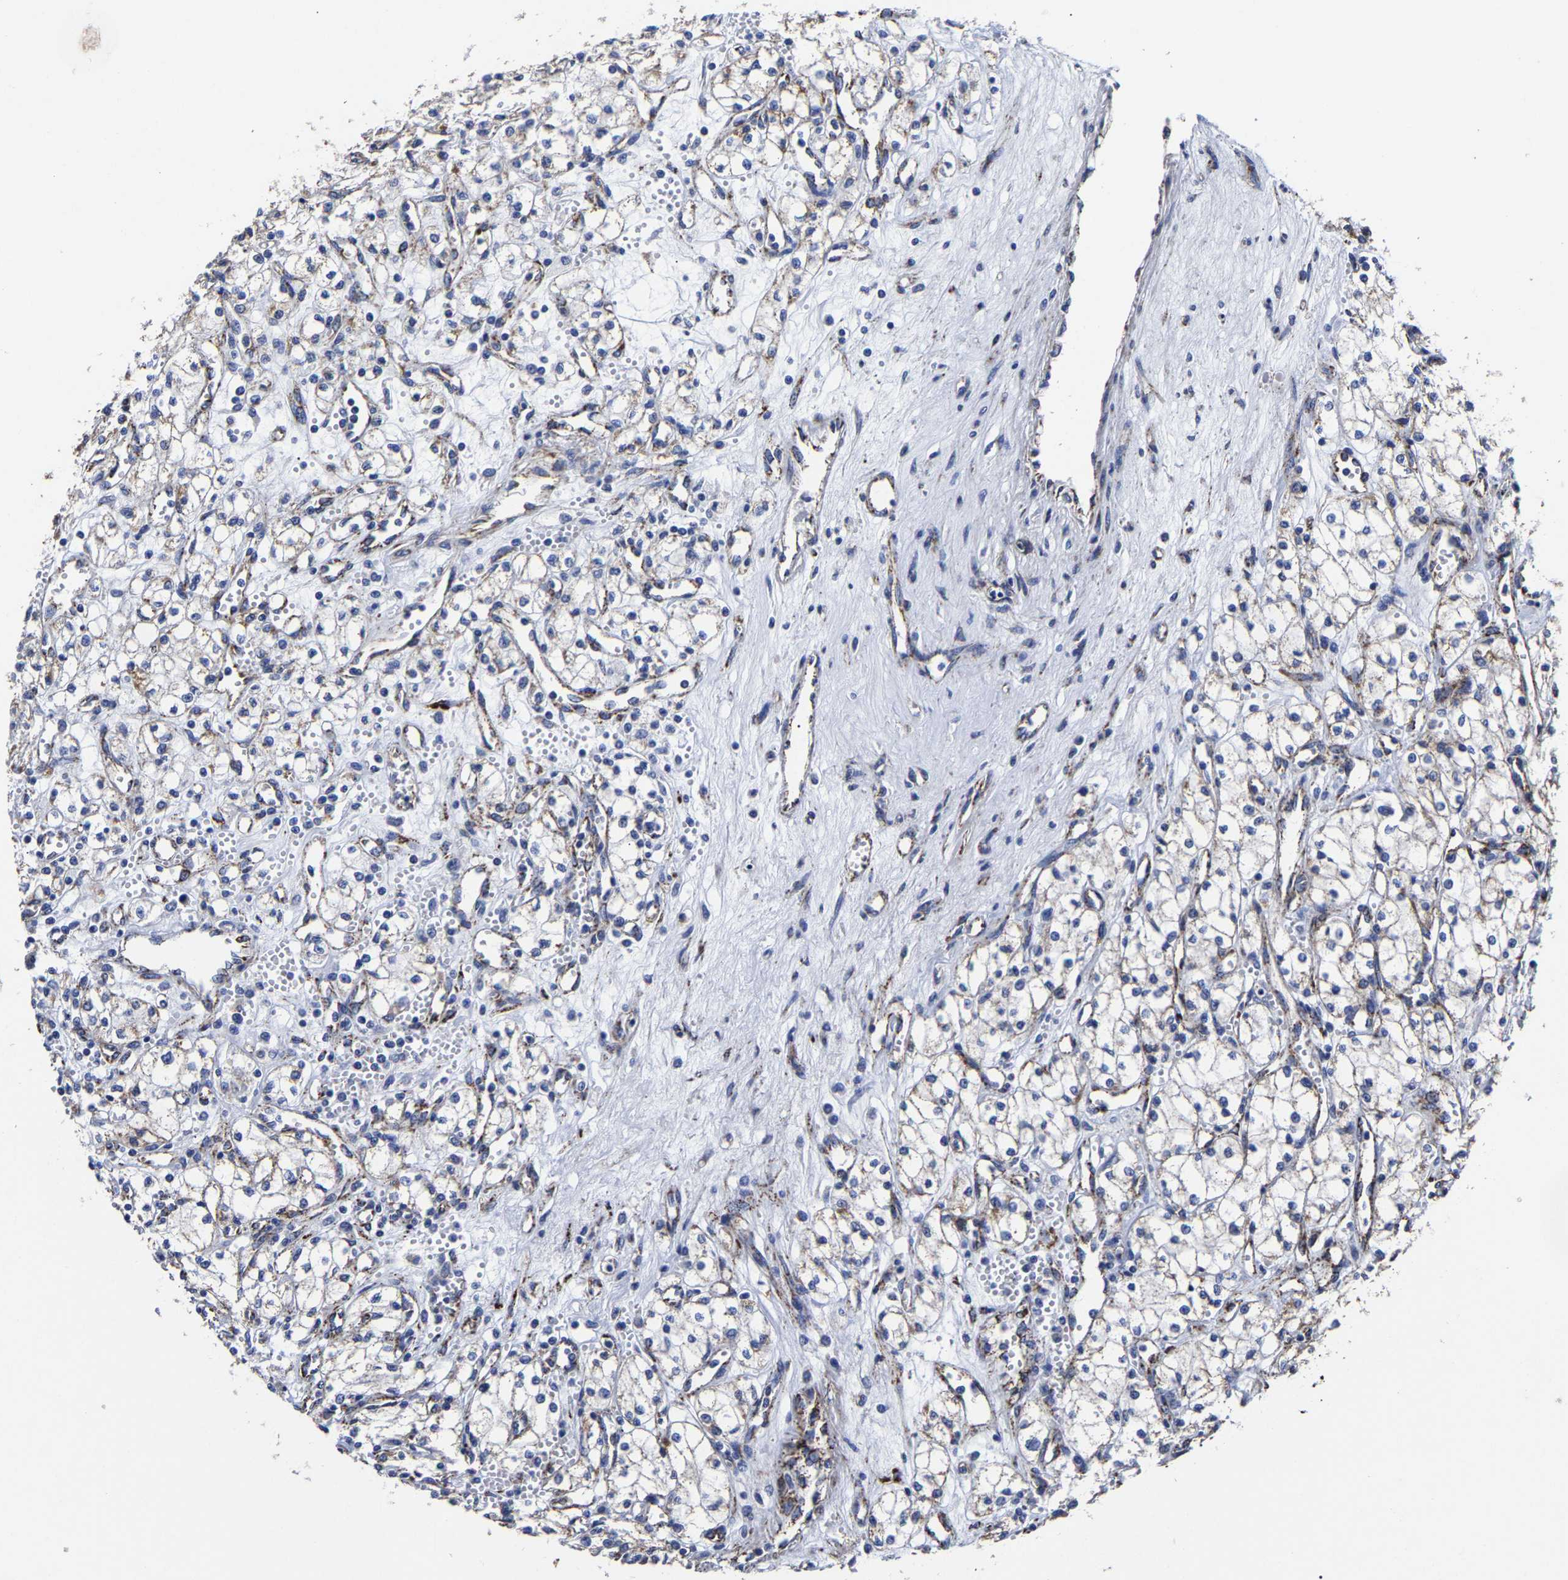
{"staining": {"intensity": "weak", "quantity": "25%-75%", "location": "cytoplasmic/membranous"}, "tissue": "renal cancer", "cell_type": "Tumor cells", "image_type": "cancer", "snomed": [{"axis": "morphology", "description": "Adenocarcinoma, NOS"}, {"axis": "topography", "description": "Kidney"}], "caption": "High-magnification brightfield microscopy of renal cancer stained with DAB (brown) and counterstained with hematoxylin (blue). tumor cells exhibit weak cytoplasmic/membranous expression is appreciated in approximately25%-75% of cells. (brown staining indicates protein expression, while blue staining denotes nuclei).", "gene": "AASS", "patient": {"sex": "male", "age": 59}}